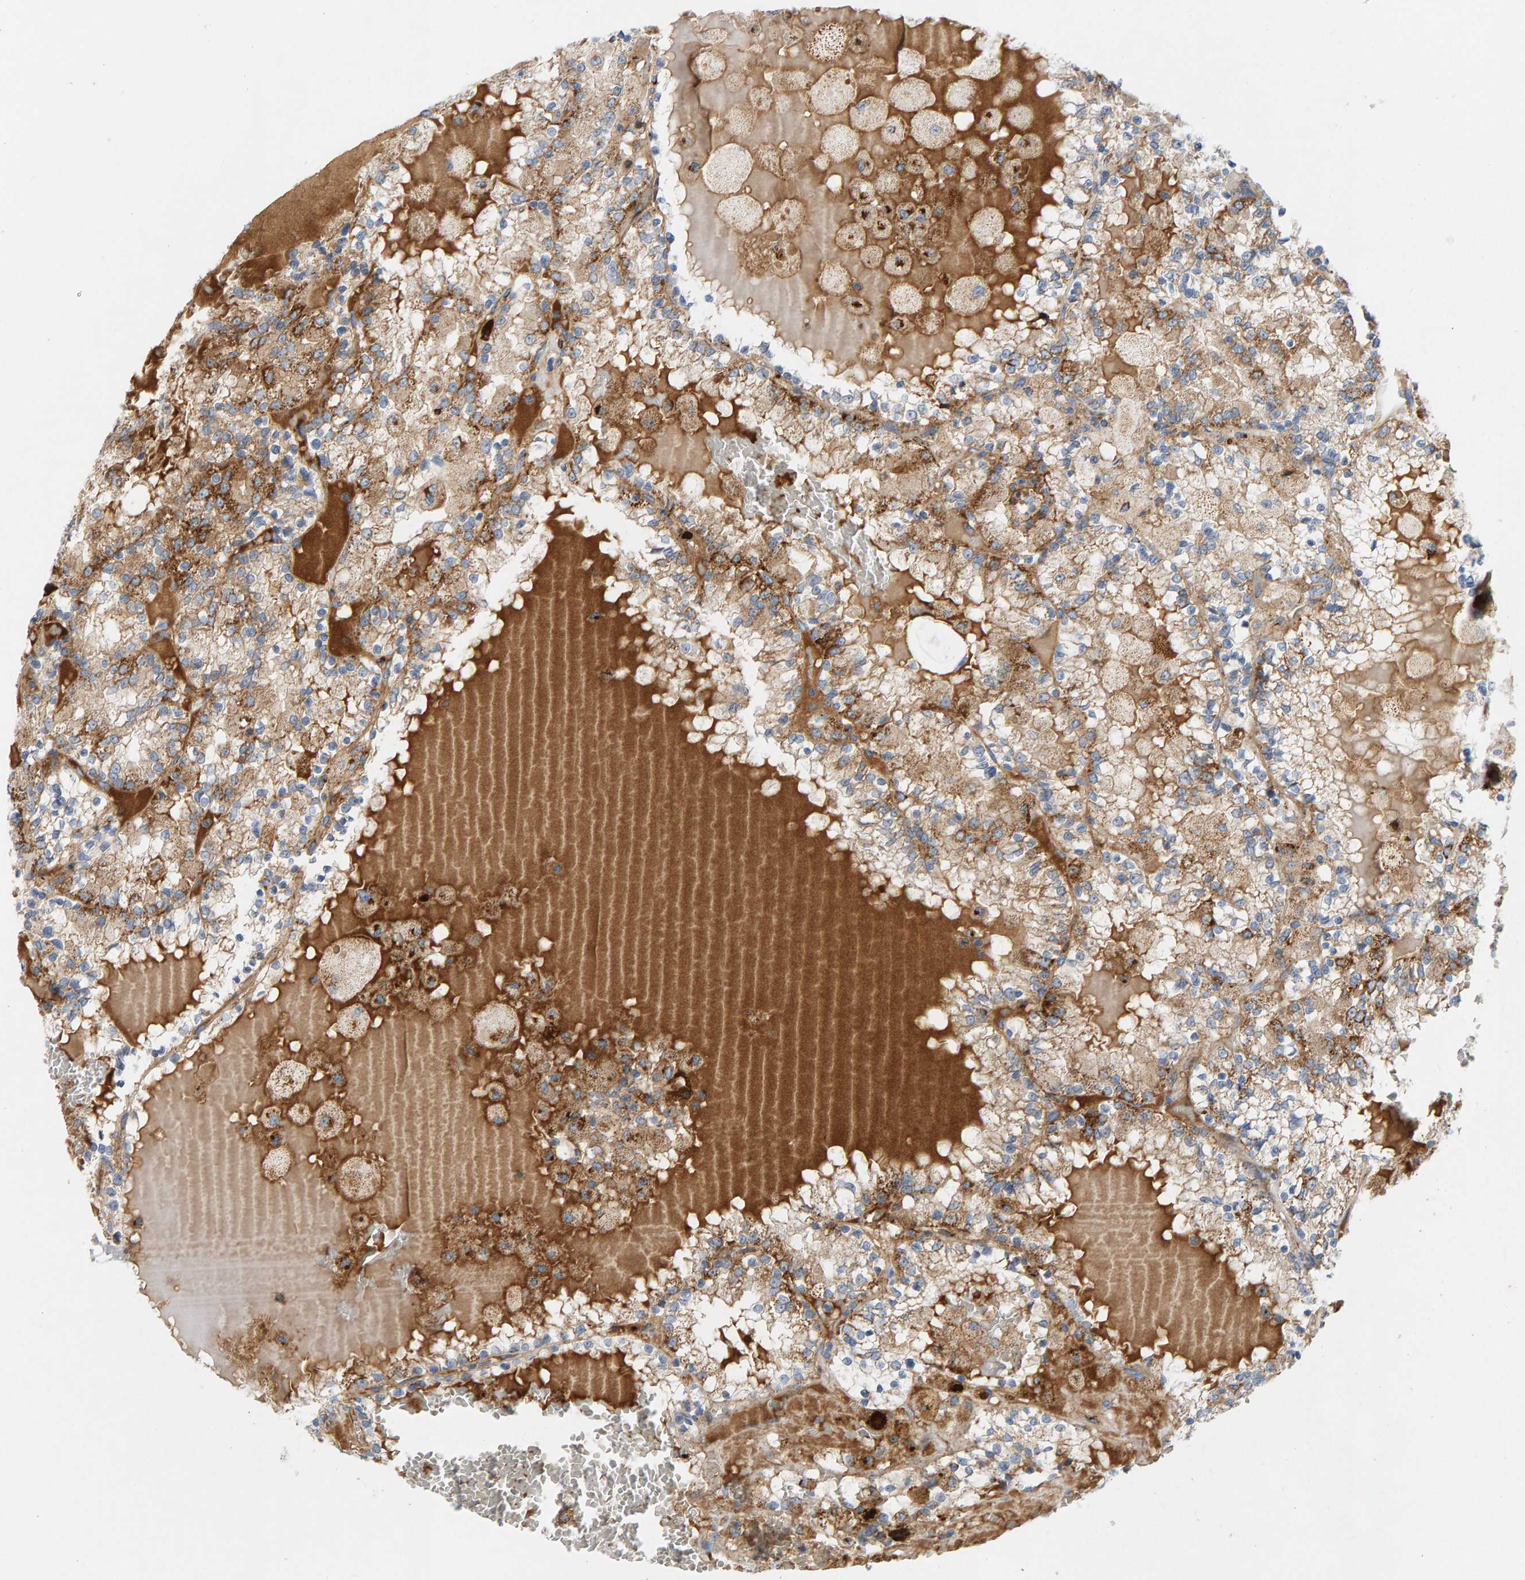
{"staining": {"intensity": "moderate", "quantity": ">75%", "location": "cytoplasmic/membranous"}, "tissue": "renal cancer", "cell_type": "Tumor cells", "image_type": "cancer", "snomed": [{"axis": "morphology", "description": "Adenocarcinoma, NOS"}, {"axis": "topography", "description": "Kidney"}], "caption": "Renal cancer (adenocarcinoma) tissue reveals moderate cytoplasmic/membranous positivity in about >75% of tumor cells, visualized by immunohistochemistry.", "gene": "GGTA1", "patient": {"sex": "female", "age": 56}}